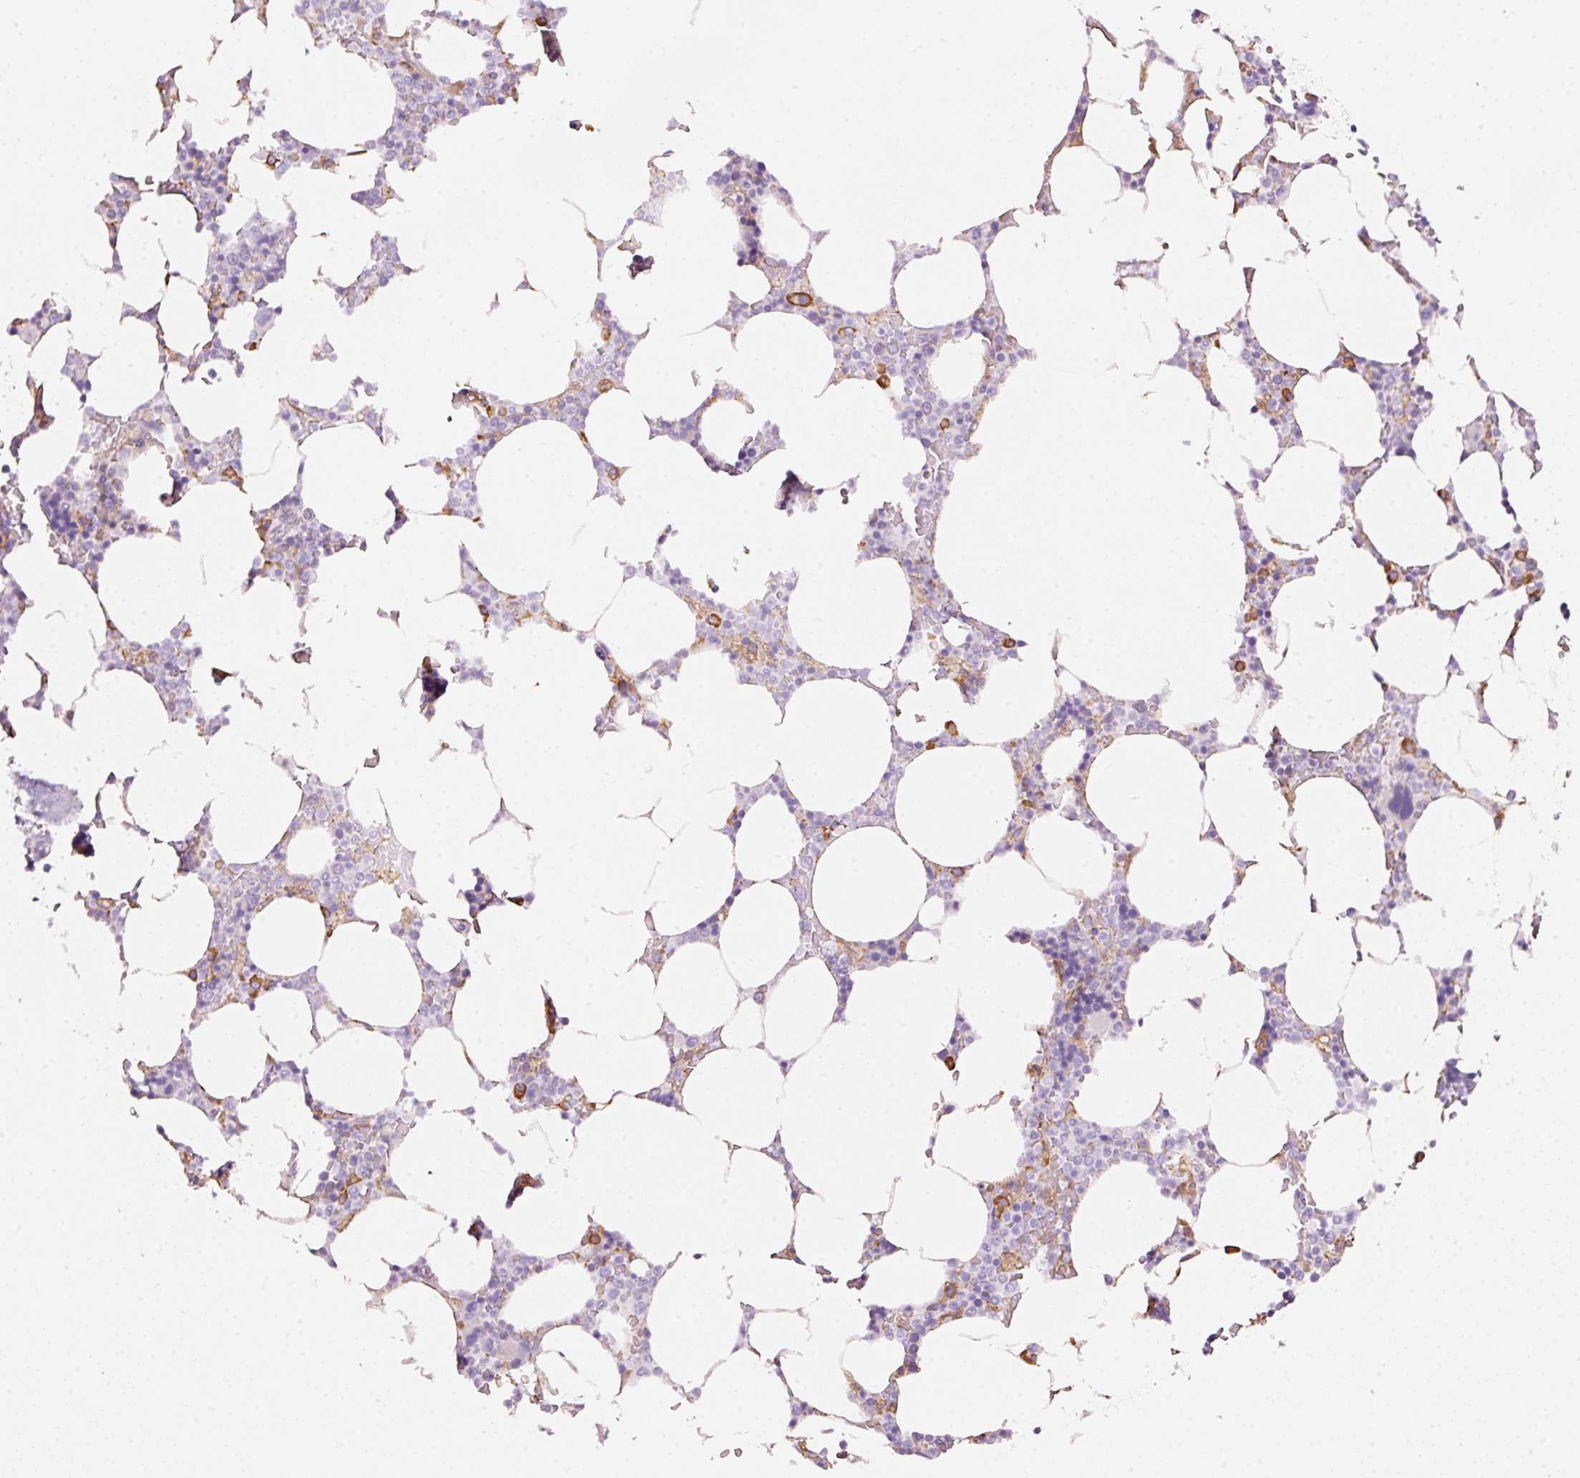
{"staining": {"intensity": "strong", "quantity": "<25%", "location": "cytoplasmic/membranous"}, "tissue": "bone marrow", "cell_type": "Hematopoietic cells", "image_type": "normal", "snomed": [{"axis": "morphology", "description": "Normal tissue, NOS"}, {"axis": "topography", "description": "Bone marrow"}], "caption": "Immunohistochemistry photomicrograph of unremarkable bone marrow: human bone marrow stained using IHC demonstrates medium levels of strong protein expression localized specifically in the cytoplasmic/membranous of hematopoietic cells, appearing as a cytoplasmic/membranous brown color.", "gene": "GCG", "patient": {"sex": "male", "age": 64}}